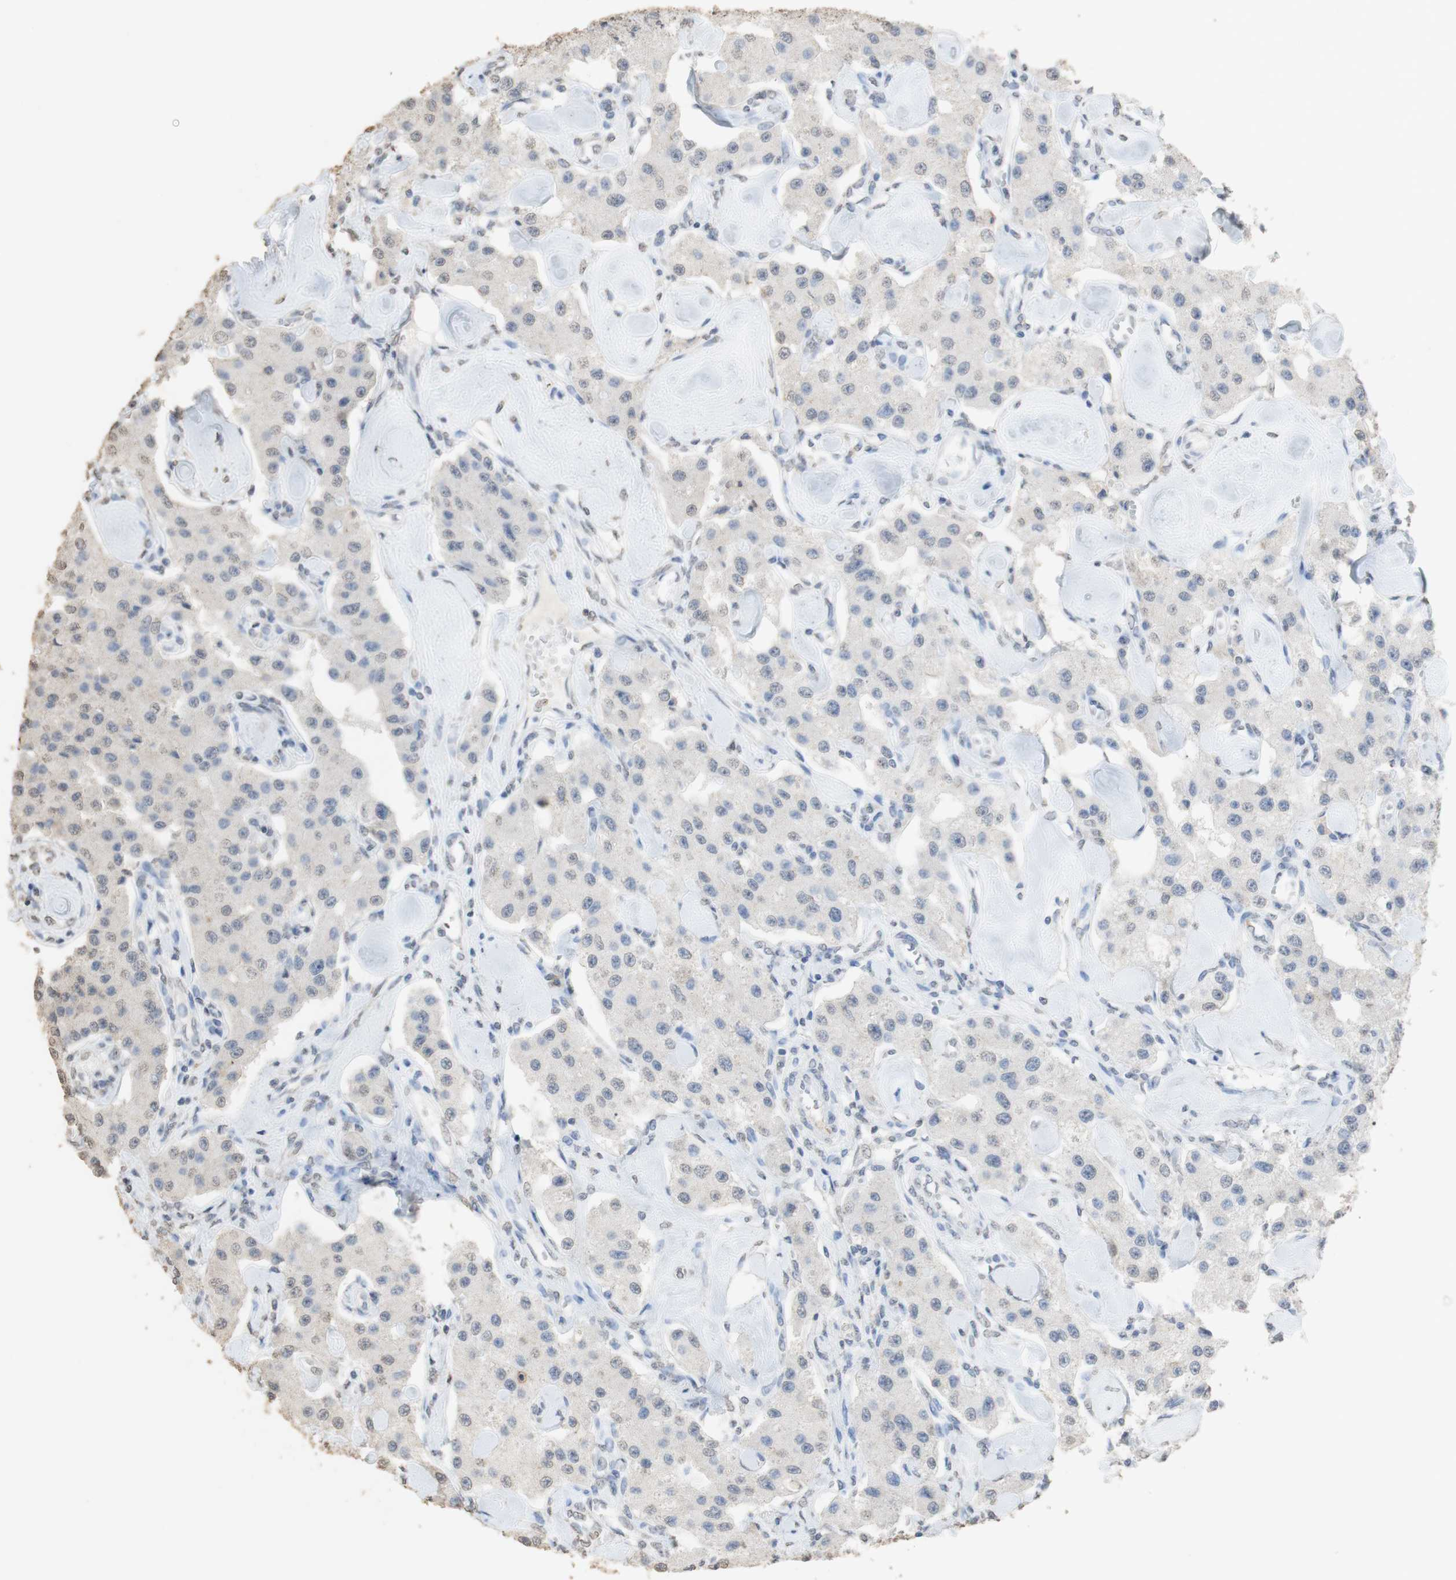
{"staining": {"intensity": "weak", "quantity": "25%-75%", "location": "cytoplasmic/membranous,nuclear"}, "tissue": "carcinoid", "cell_type": "Tumor cells", "image_type": "cancer", "snomed": [{"axis": "morphology", "description": "Carcinoid, malignant, NOS"}, {"axis": "topography", "description": "Pancreas"}], "caption": "Carcinoid tissue reveals weak cytoplasmic/membranous and nuclear positivity in approximately 25%-75% of tumor cells The staining was performed using DAB to visualize the protein expression in brown, while the nuclei were stained in blue with hematoxylin (Magnification: 20x).", "gene": "L1CAM", "patient": {"sex": "male", "age": 41}}